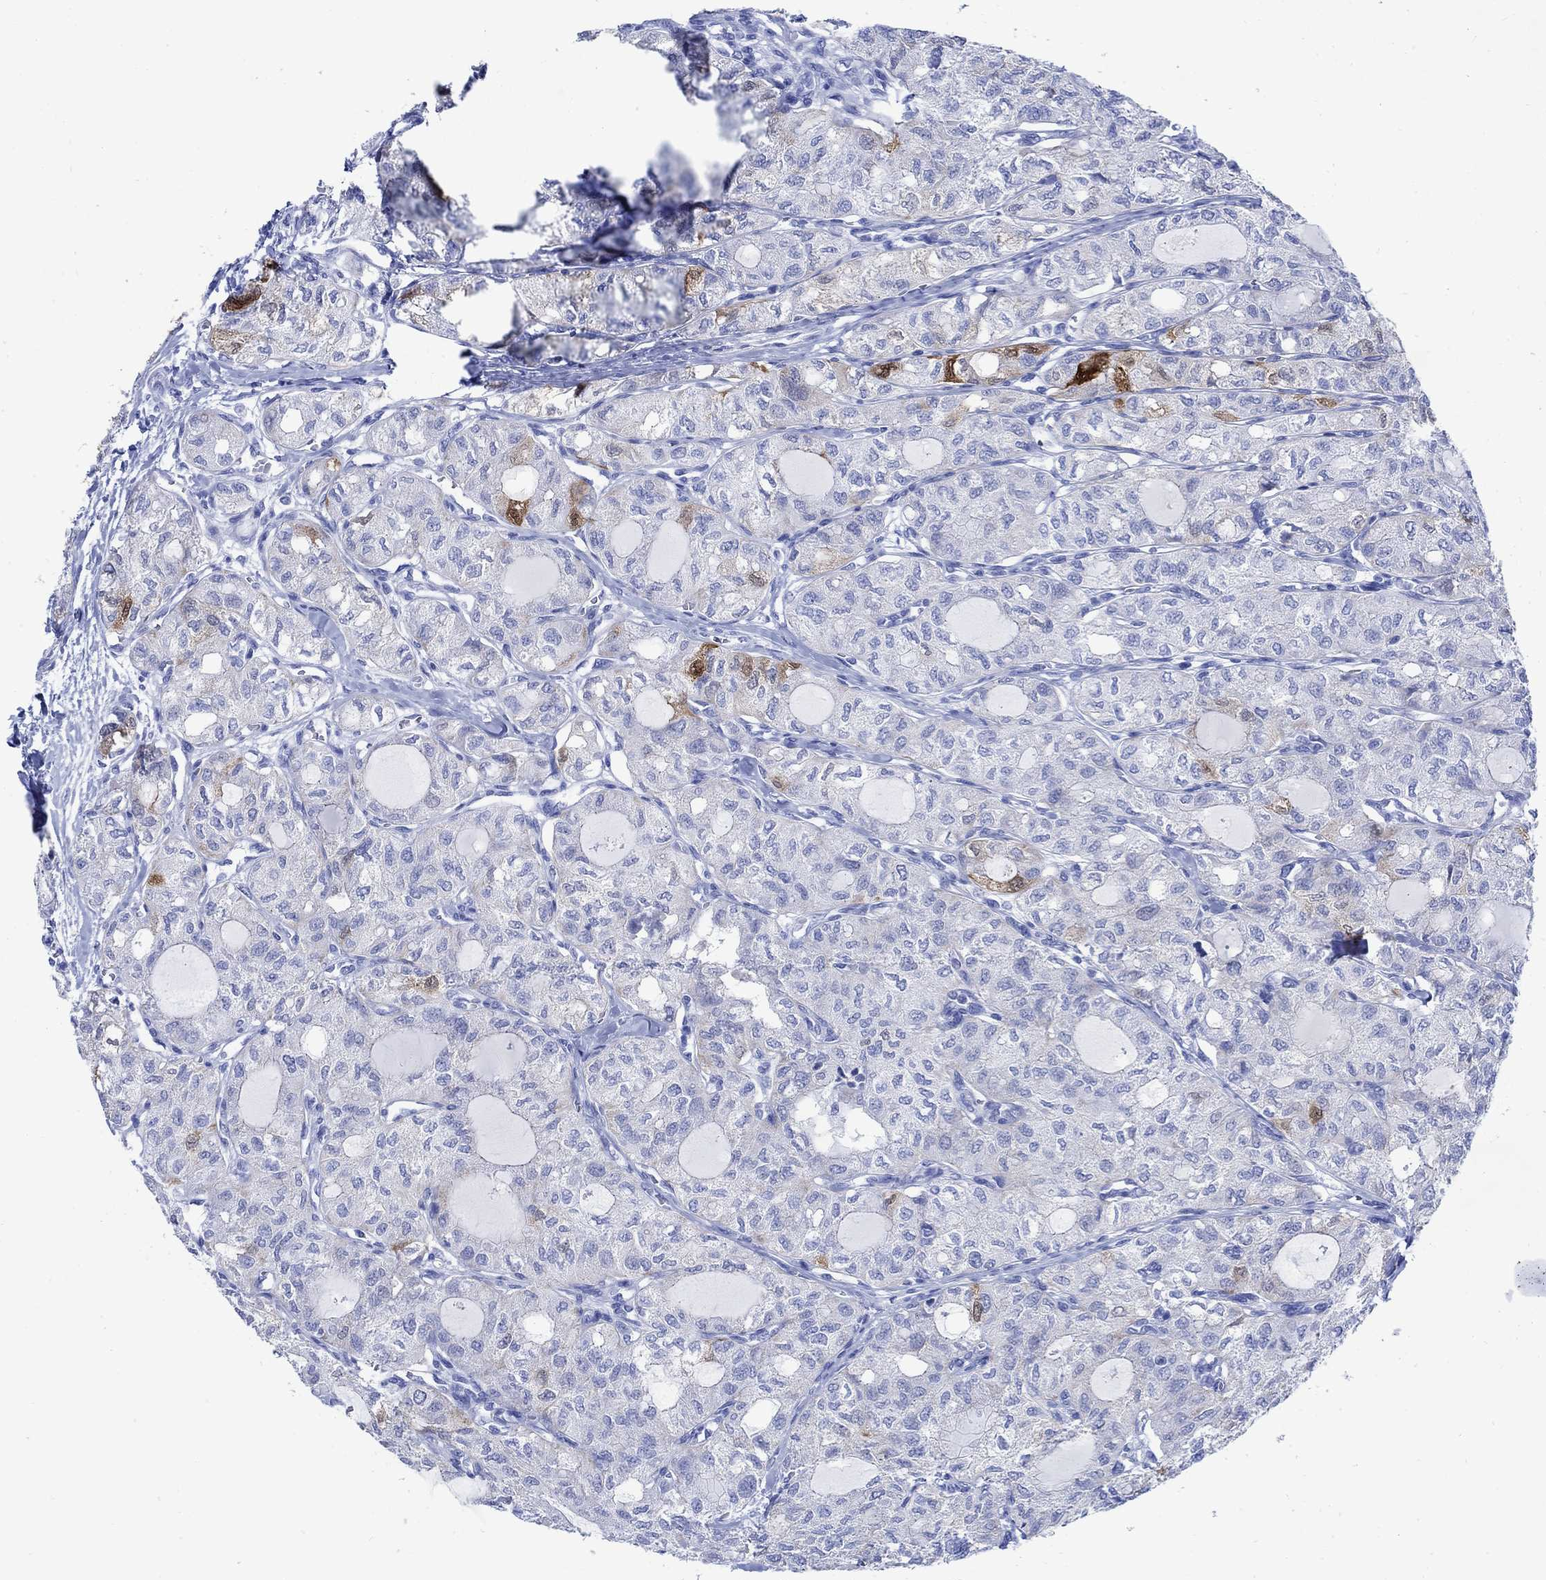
{"staining": {"intensity": "strong", "quantity": "<25%", "location": "cytoplasmic/membranous"}, "tissue": "thyroid cancer", "cell_type": "Tumor cells", "image_type": "cancer", "snomed": [{"axis": "morphology", "description": "Follicular adenoma carcinoma, NOS"}, {"axis": "topography", "description": "Thyroid gland"}], "caption": "A brown stain labels strong cytoplasmic/membranous staining of a protein in human follicular adenoma carcinoma (thyroid) tumor cells.", "gene": "CPLX2", "patient": {"sex": "male", "age": 75}}